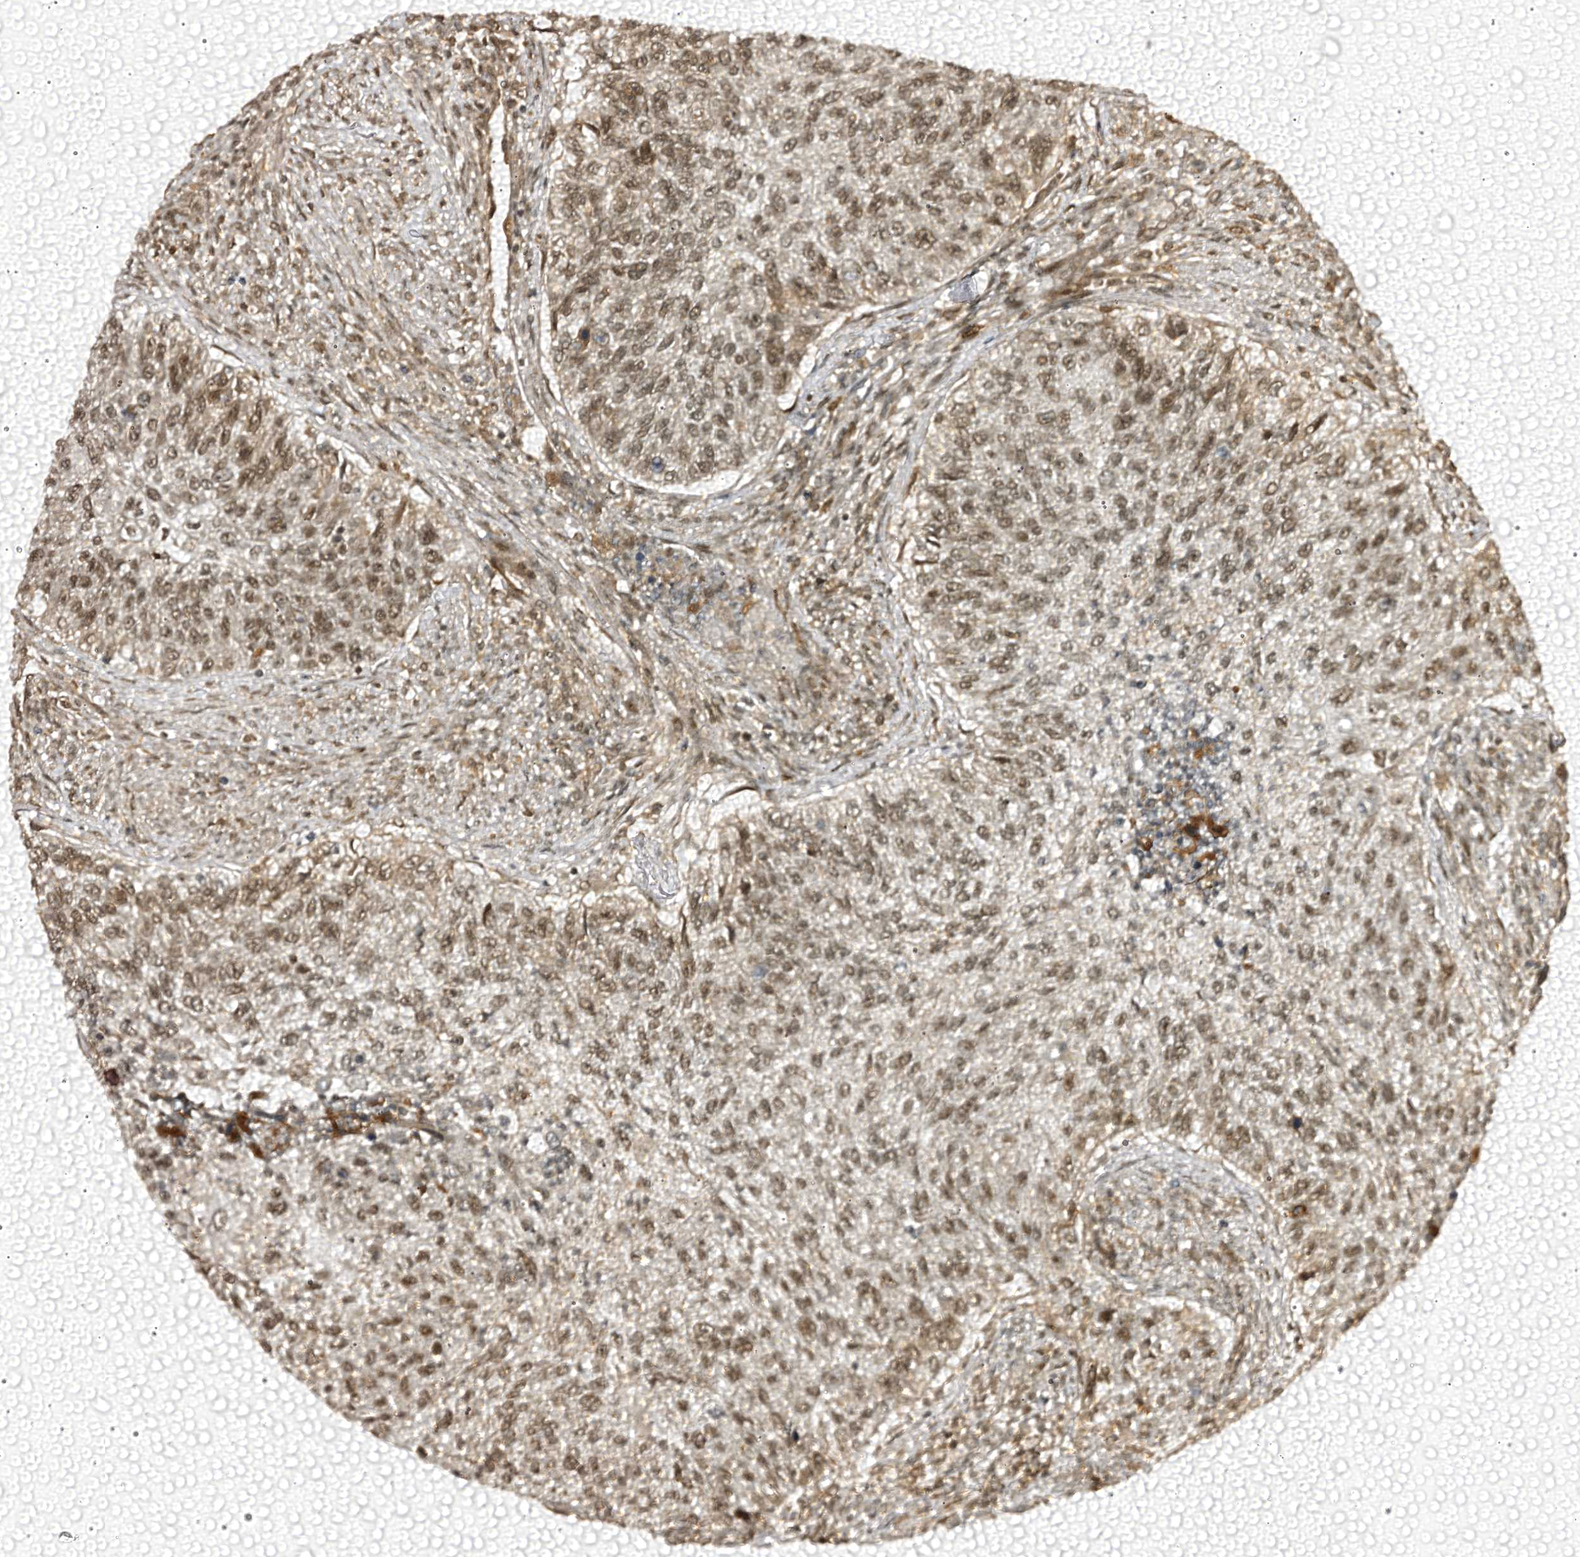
{"staining": {"intensity": "moderate", "quantity": ">75%", "location": "nuclear"}, "tissue": "urothelial cancer", "cell_type": "Tumor cells", "image_type": "cancer", "snomed": [{"axis": "morphology", "description": "Urothelial carcinoma, High grade"}, {"axis": "topography", "description": "Urinary bladder"}], "caption": "A brown stain shows moderate nuclear positivity of a protein in human urothelial cancer tumor cells. The staining is performed using DAB brown chromogen to label protein expression. The nuclei are counter-stained blue using hematoxylin.", "gene": "TRAPPC4", "patient": {"sex": "female", "age": 60}}